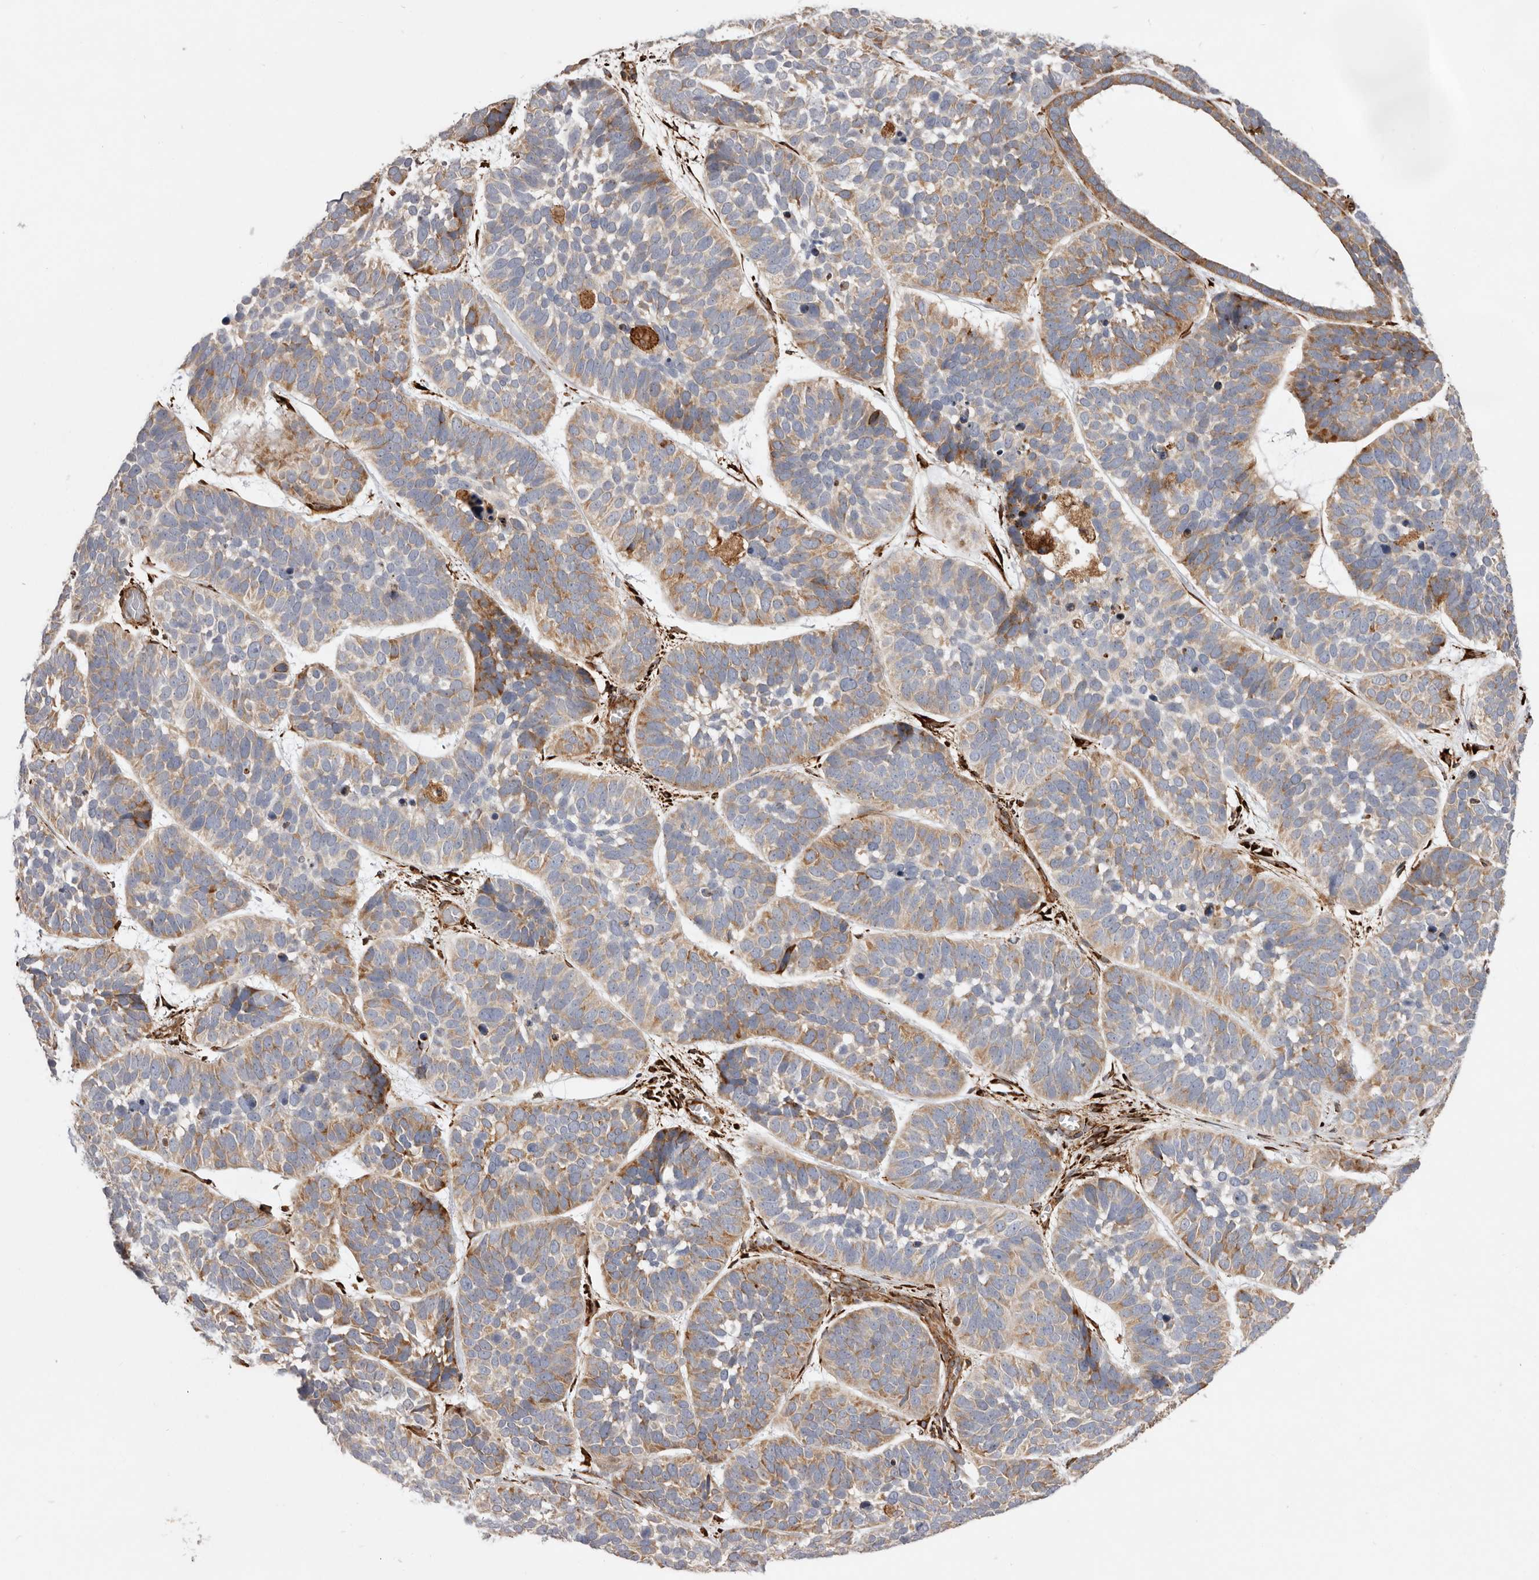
{"staining": {"intensity": "strong", "quantity": "25%-75%", "location": "cytoplasmic/membranous"}, "tissue": "skin cancer", "cell_type": "Tumor cells", "image_type": "cancer", "snomed": [{"axis": "morphology", "description": "Basal cell carcinoma"}, {"axis": "topography", "description": "Skin"}], "caption": "Skin basal cell carcinoma stained with immunohistochemistry (IHC) exhibits strong cytoplasmic/membranous positivity in about 25%-75% of tumor cells.", "gene": "WDTC1", "patient": {"sex": "male", "age": 62}}